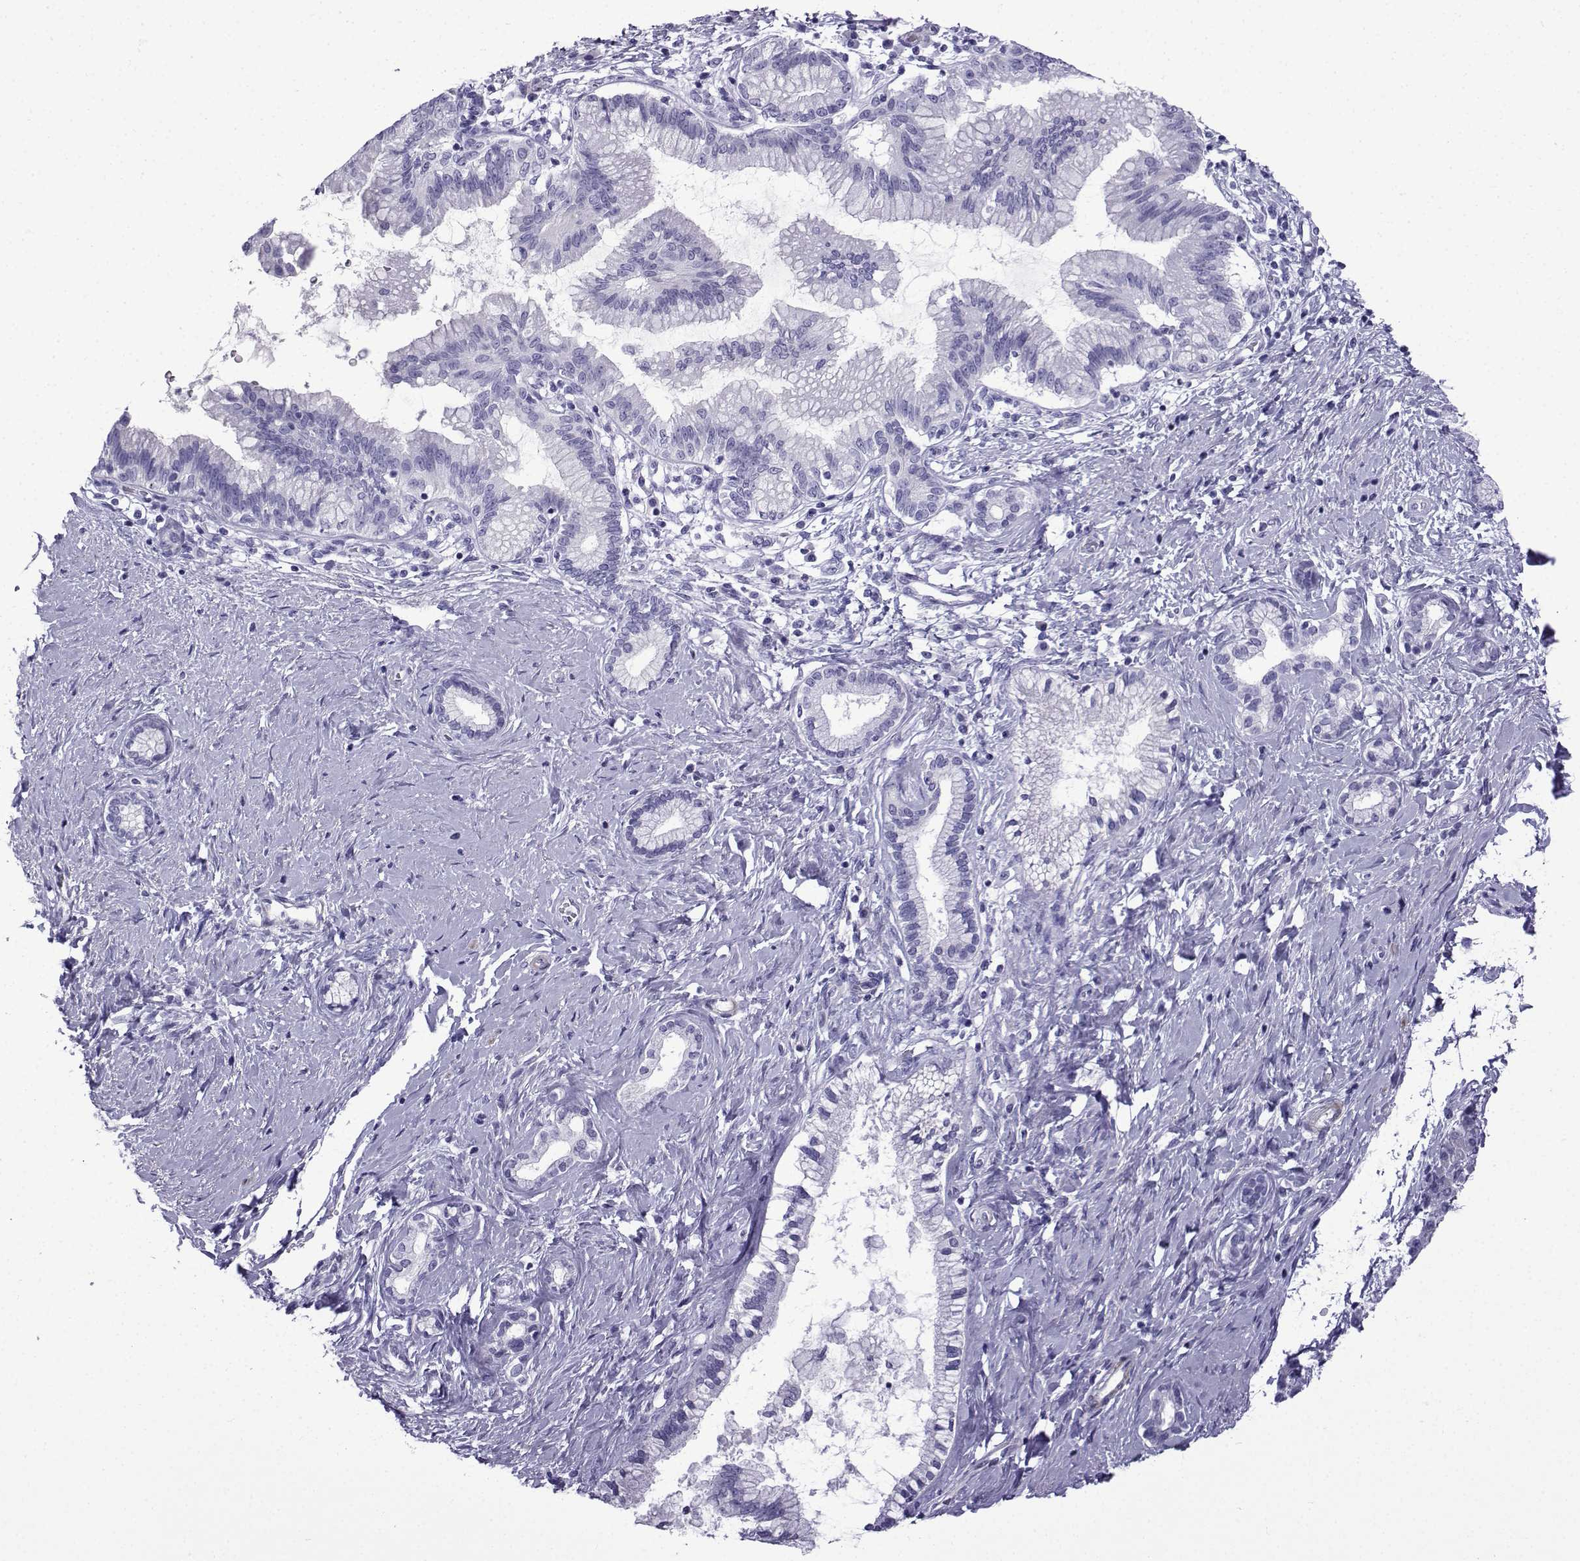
{"staining": {"intensity": "negative", "quantity": "none", "location": "none"}, "tissue": "pancreatic cancer", "cell_type": "Tumor cells", "image_type": "cancer", "snomed": [{"axis": "morphology", "description": "Adenocarcinoma, NOS"}, {"axis": "topography", "description": "Pancreas"}], "caption": "Immunohistochemistry (IHC) of human adenocarcinoma (pancreatic) shows no positivity in tumor cells.", "gene": "KCNF1", "patient": {"sex": "female", "age": 73}}